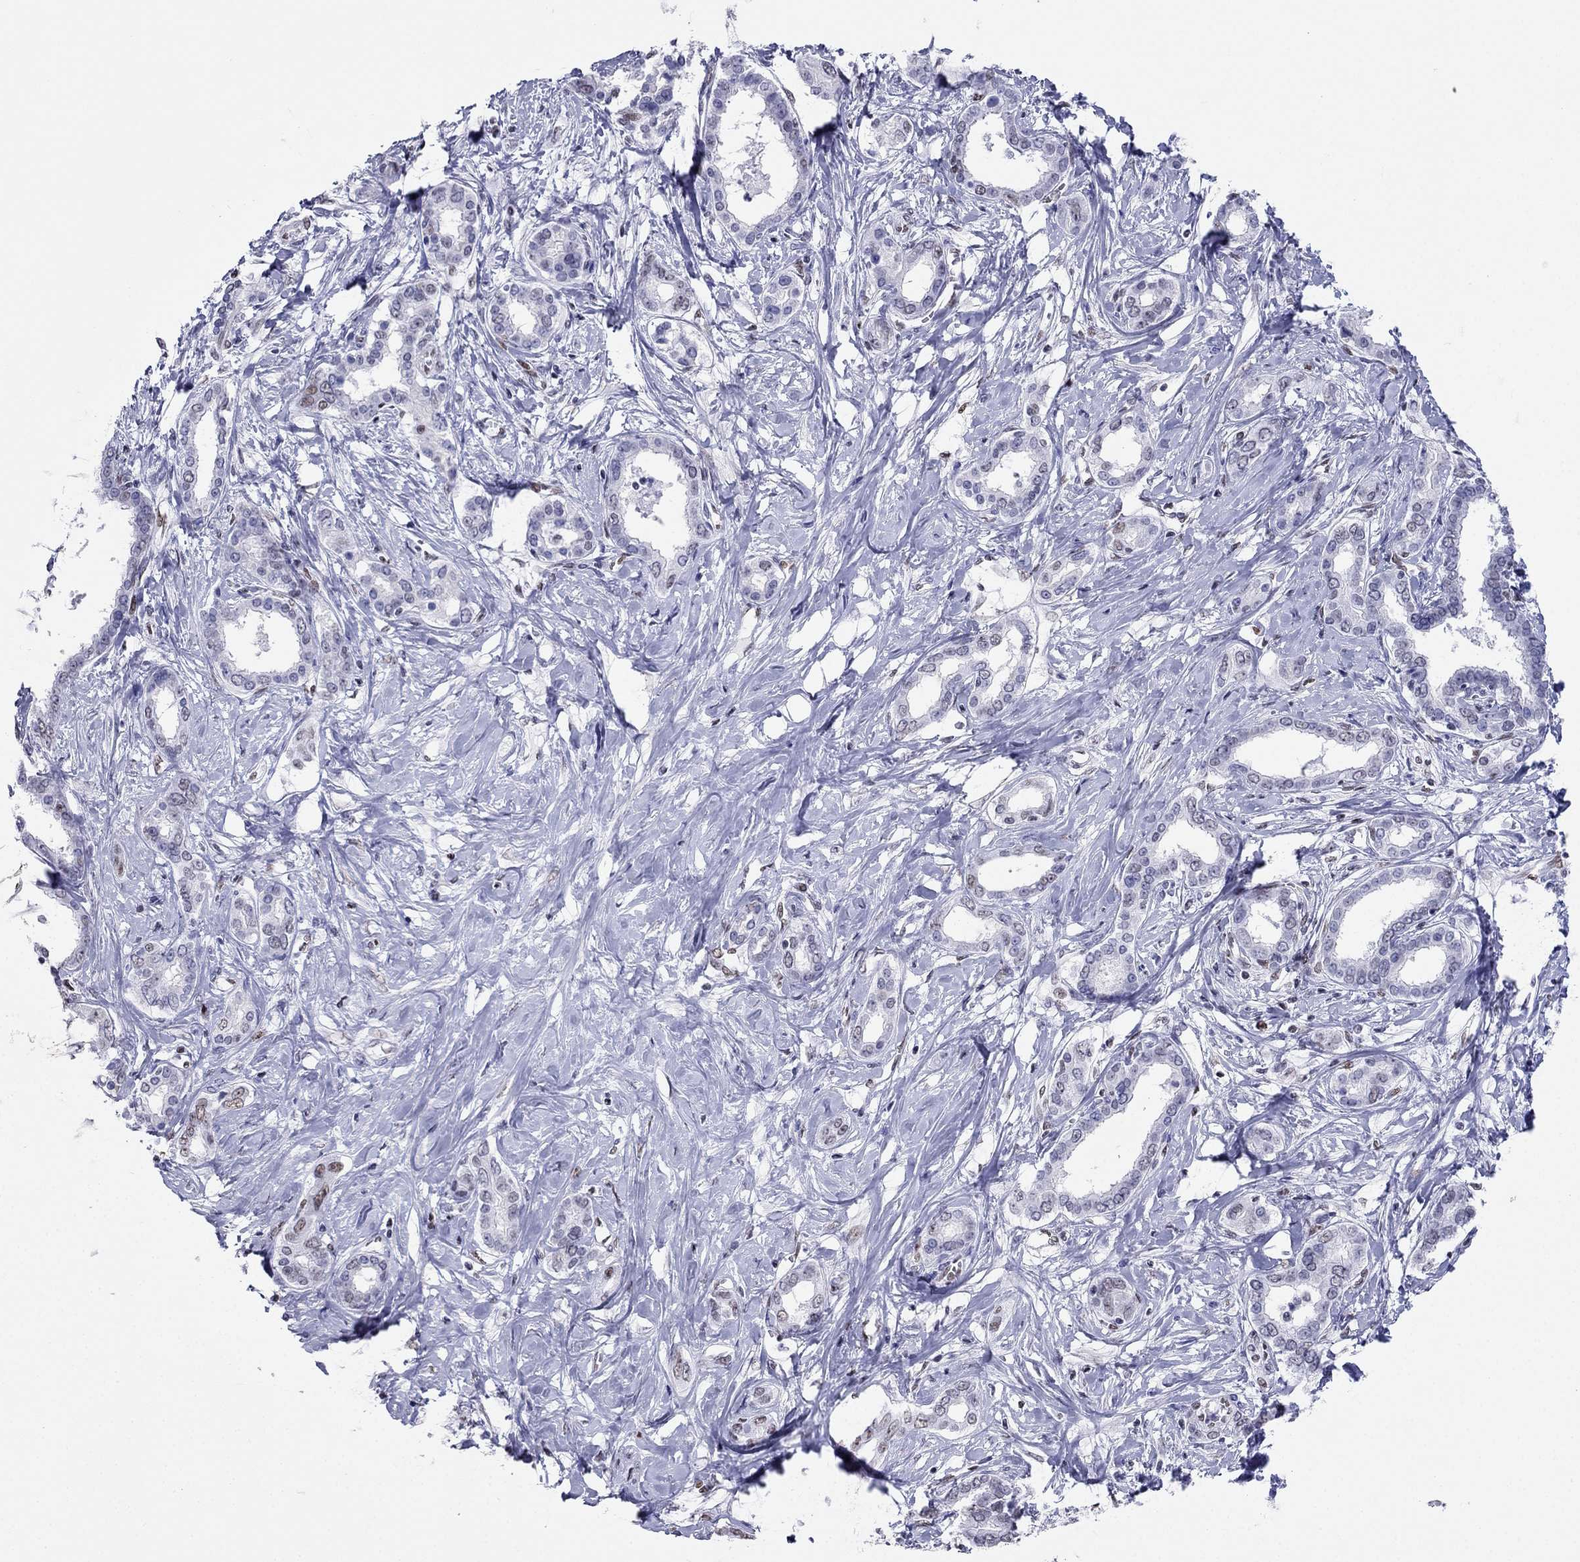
{"staining": {"intensity": "moderate", "quantity": "<25%", "location": "nuclear"}, "tissue": "liver cancer", "cell_type": "Tumor cells", "image_type": "cancer", "snomed": [{"axis": "morphology", "description": "Cholangiocarcinoma"}, {"axis": "topography", "description": "Liver"}], "caption": "Liver cancer stained with DAB (3,3'-diaminobenzidine) IHC exhibits low levels of moderate nuclear expression in approximately <25% of tumor cells. Immunohistochemistry (ihc) stains the protein in brown and the nuclei are stained blue.", "gene": "PPM1G", "patient": {"sex": "female", "age": 47}}